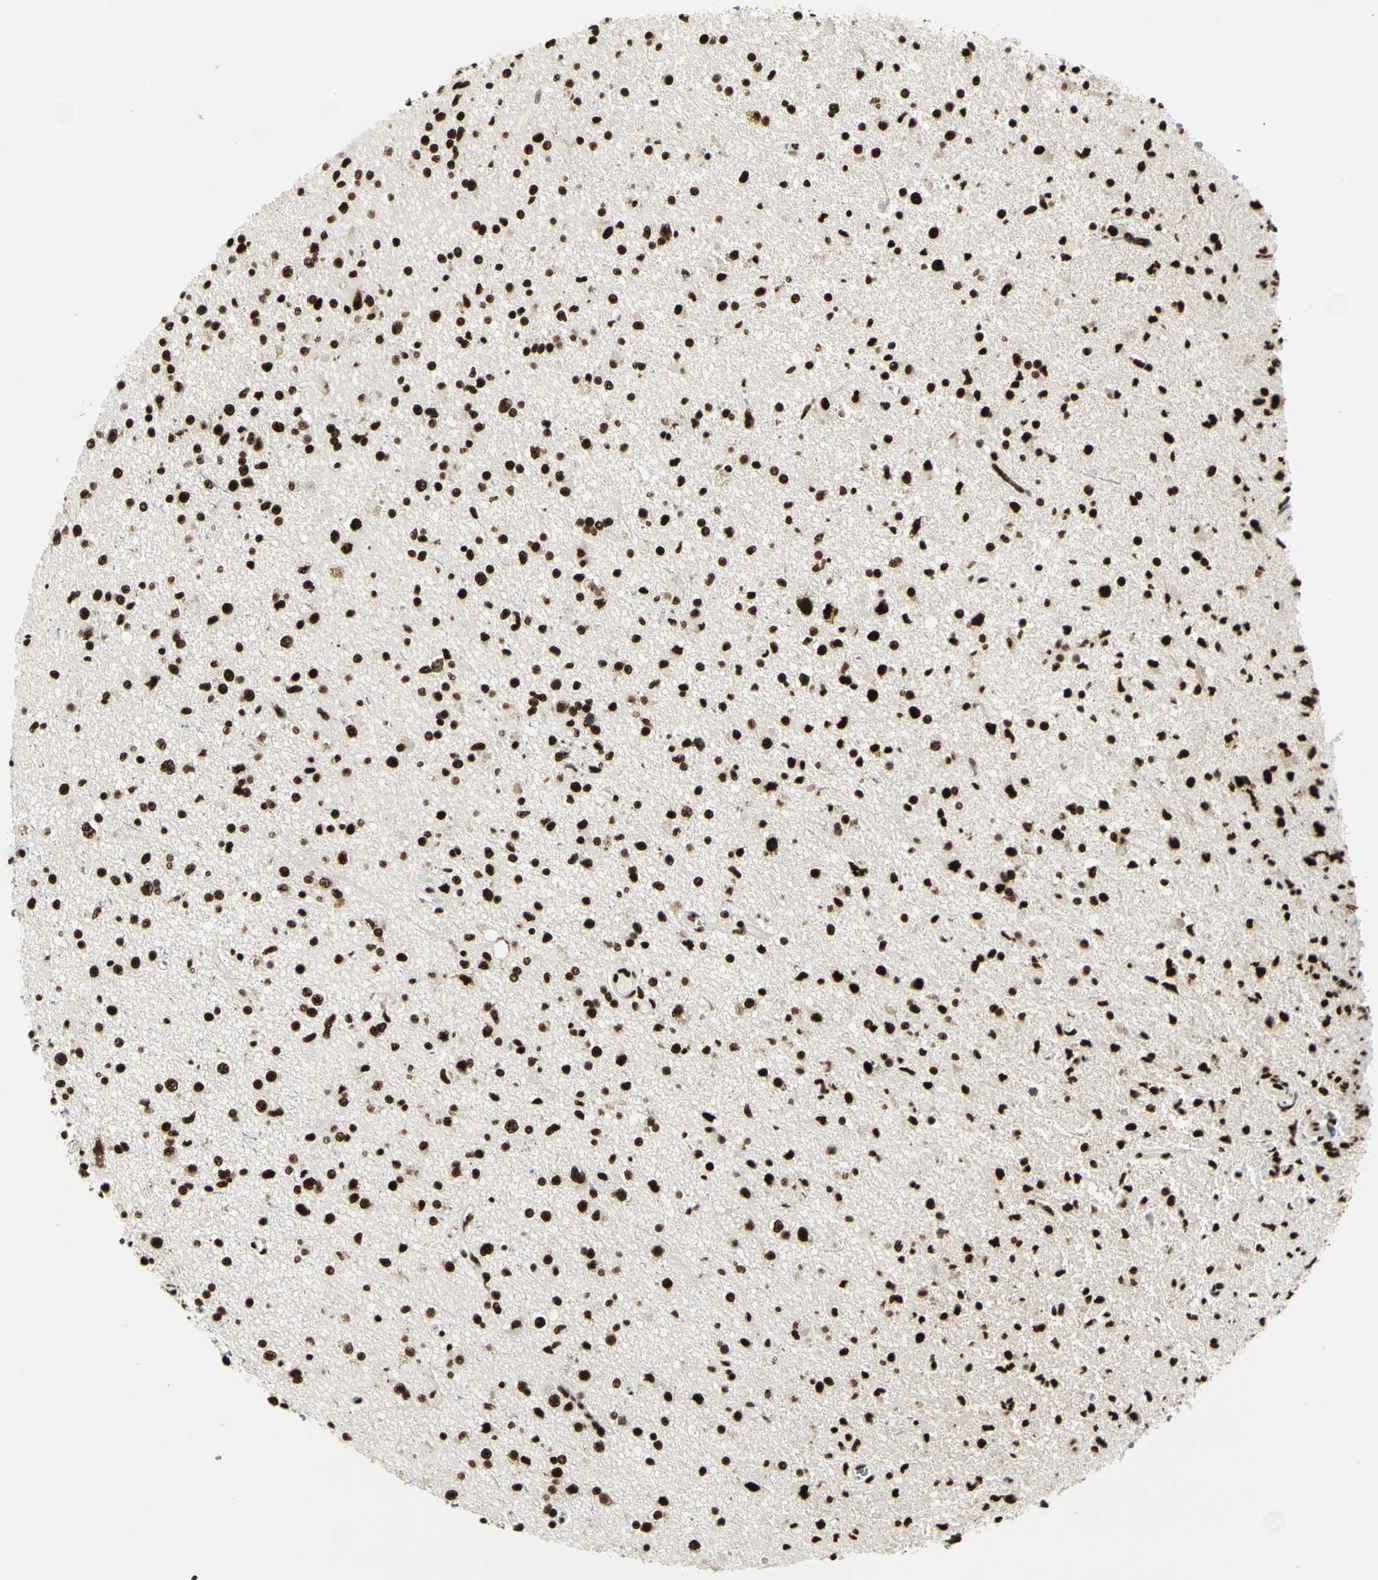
{"staining": {"intensity": "strong", "quantity": ">75%", "location": "nuclear"}, "tissue": "glioma", "cell_type": "Tumor cells", "image_type": "cancer", "snomed": [{"axis": "morphology", "description": "Glioma, malignant, High grade"}, {"axis": "topography", "description": "Brain"}], "caption": "Immunohistochemical staining of human malignant high-grade glioma exhibits high levels of strong nuclear staining in about >75% of tumor cells.", "gene": "CCAR1", "patient": {"sex": "male", "age": 33}}